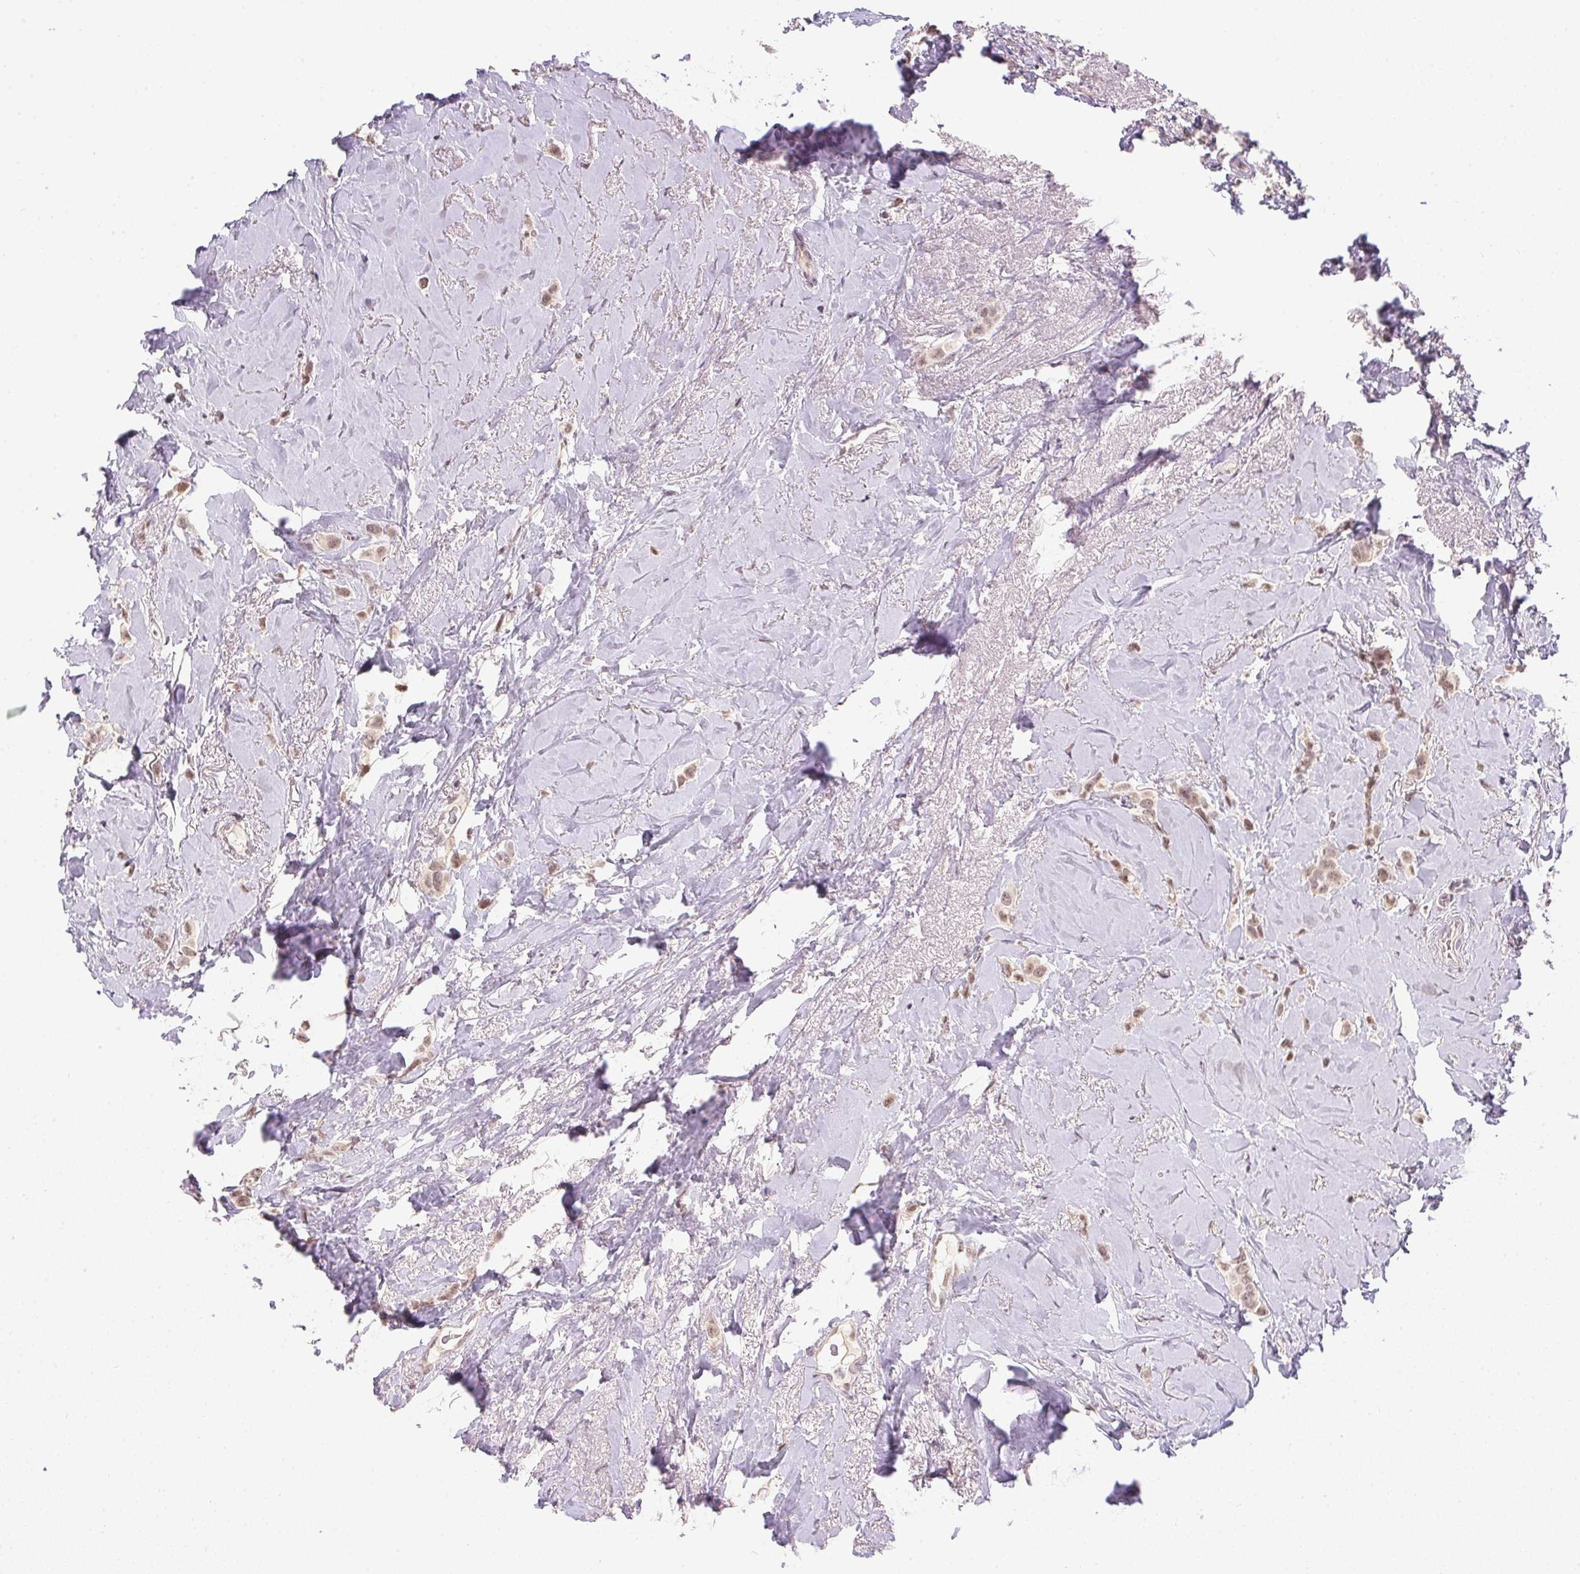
{"staining": {"intensity": "weak", "quantity": ">75%", "location": "cytoplasmic/membranous,nuclear"}, "tissue": "breast cancer", "cell_type": "Tumor cells", "image_type": "cancer", "snomed": [{"axis": "morphology", "description": "Lobular carcinoma"}, {"axis": "topography", "description": "Breast"}], "caption": "High-magnification brightfield microscopy of breast lobular carcinoma stained with DAB (brown) and counterstained with hematoxylin (blue). tumor cells exhibit weak cytoplasmic/membranous and nuclear expression is appreciated in approximately>75% of cells. The protein of interest is stained brown, and the nuclei are stained in blue (DAB IHC with brightfield microscopy, high magnification).", "gene": "KDM4D", "patient": {"sex": "female", "age": 66}}